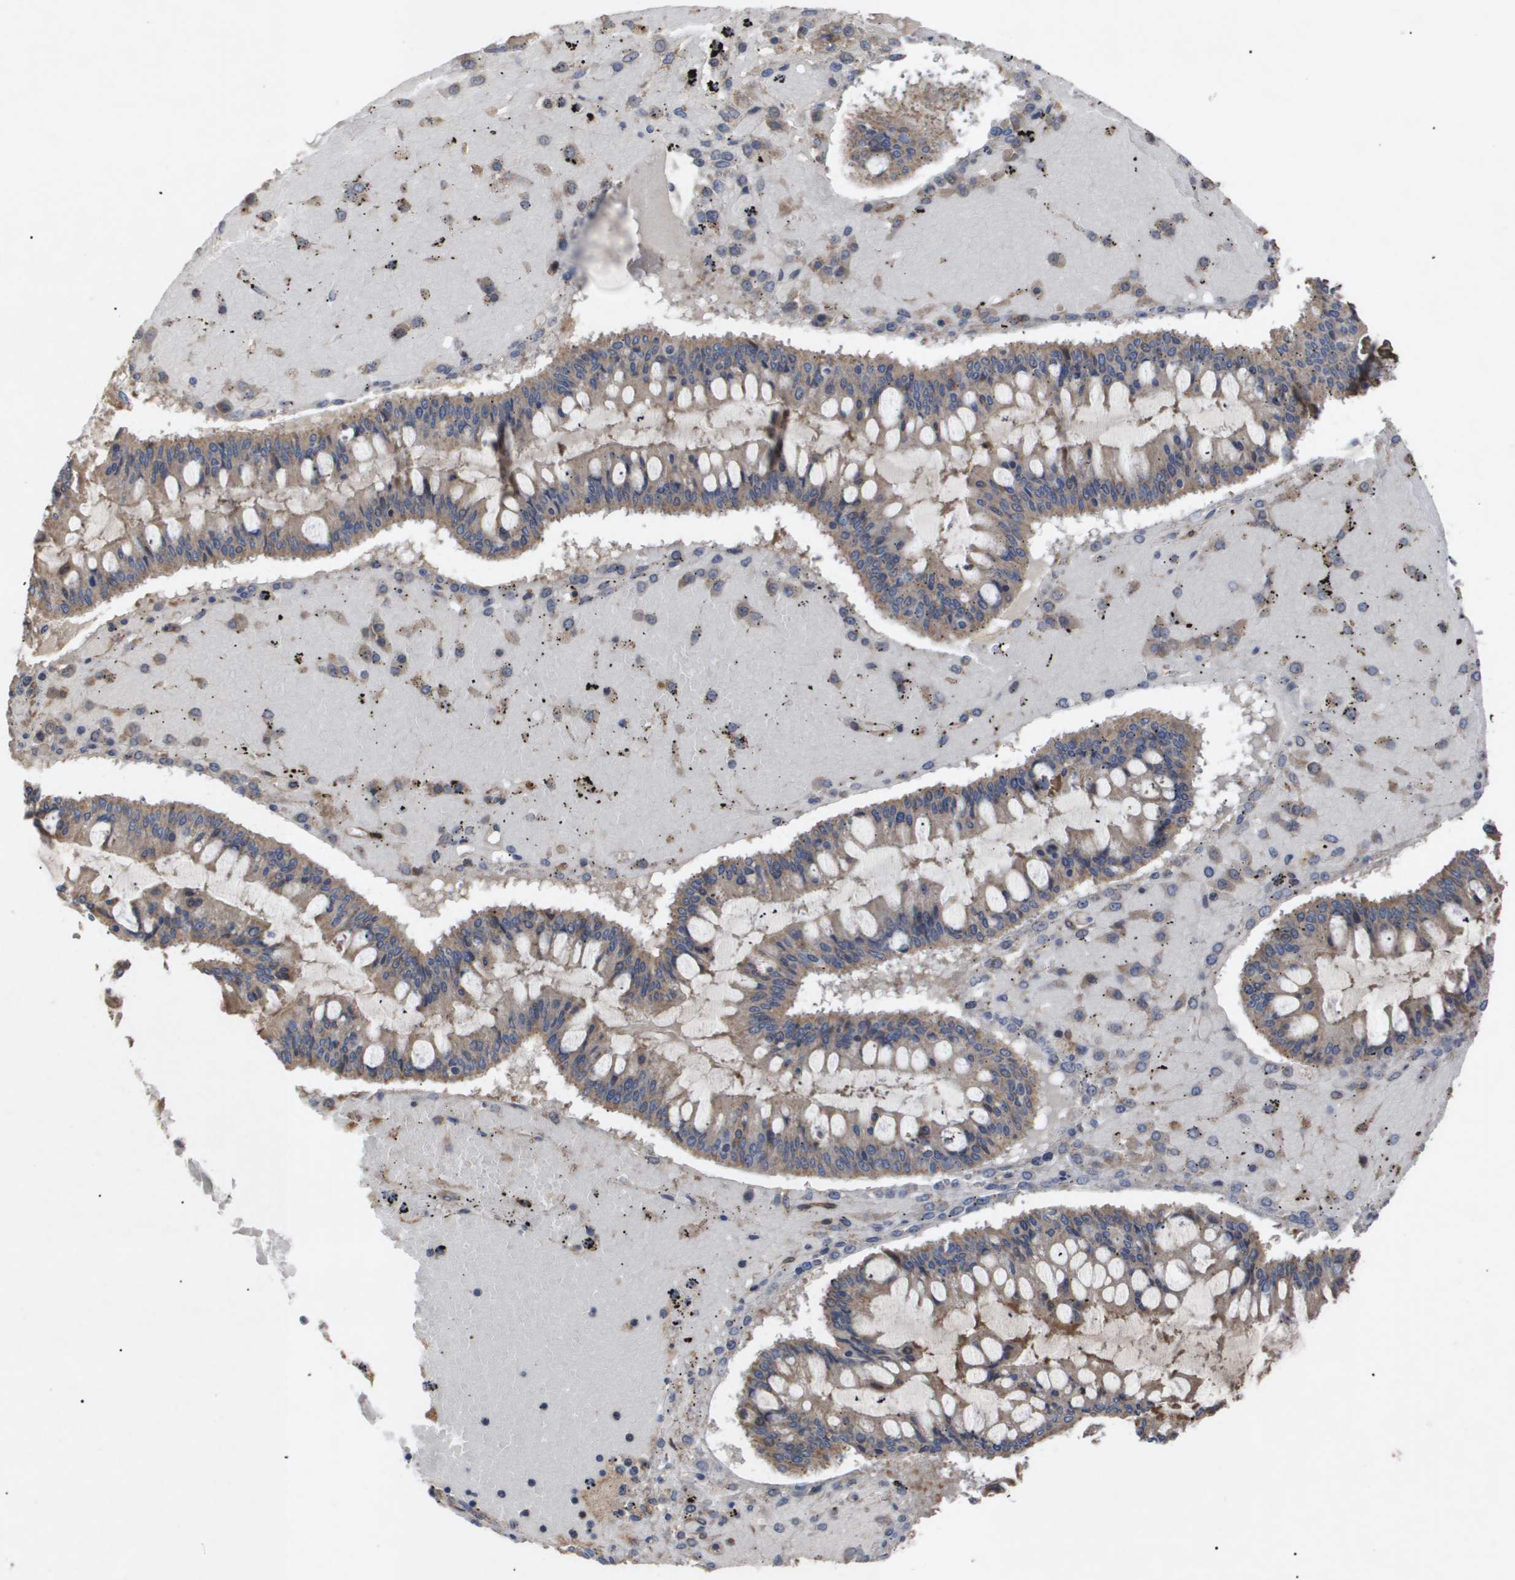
{"staining": {"intensity": "weak", "quantity": ">75%", "location": "cytoplasmic/membranous"}, "tissue": "ovarian cancer", "cell_type": "Tumor cells", "image_type": "cancer", "snomed": [{"axis": "morphology", "description": "Cystadenocarcinoma, mucinous, NOS"}, {"axis": "topography", "description": "Ovary"}], "caption": "Brown immunohistochemical staining in human ovarian cancer exhibits weak cytoplasmic/membranous staining in approximately >75% of tumor cells.", "gene": "TNS1", "patient": {"sex": "female", "age": 73}}